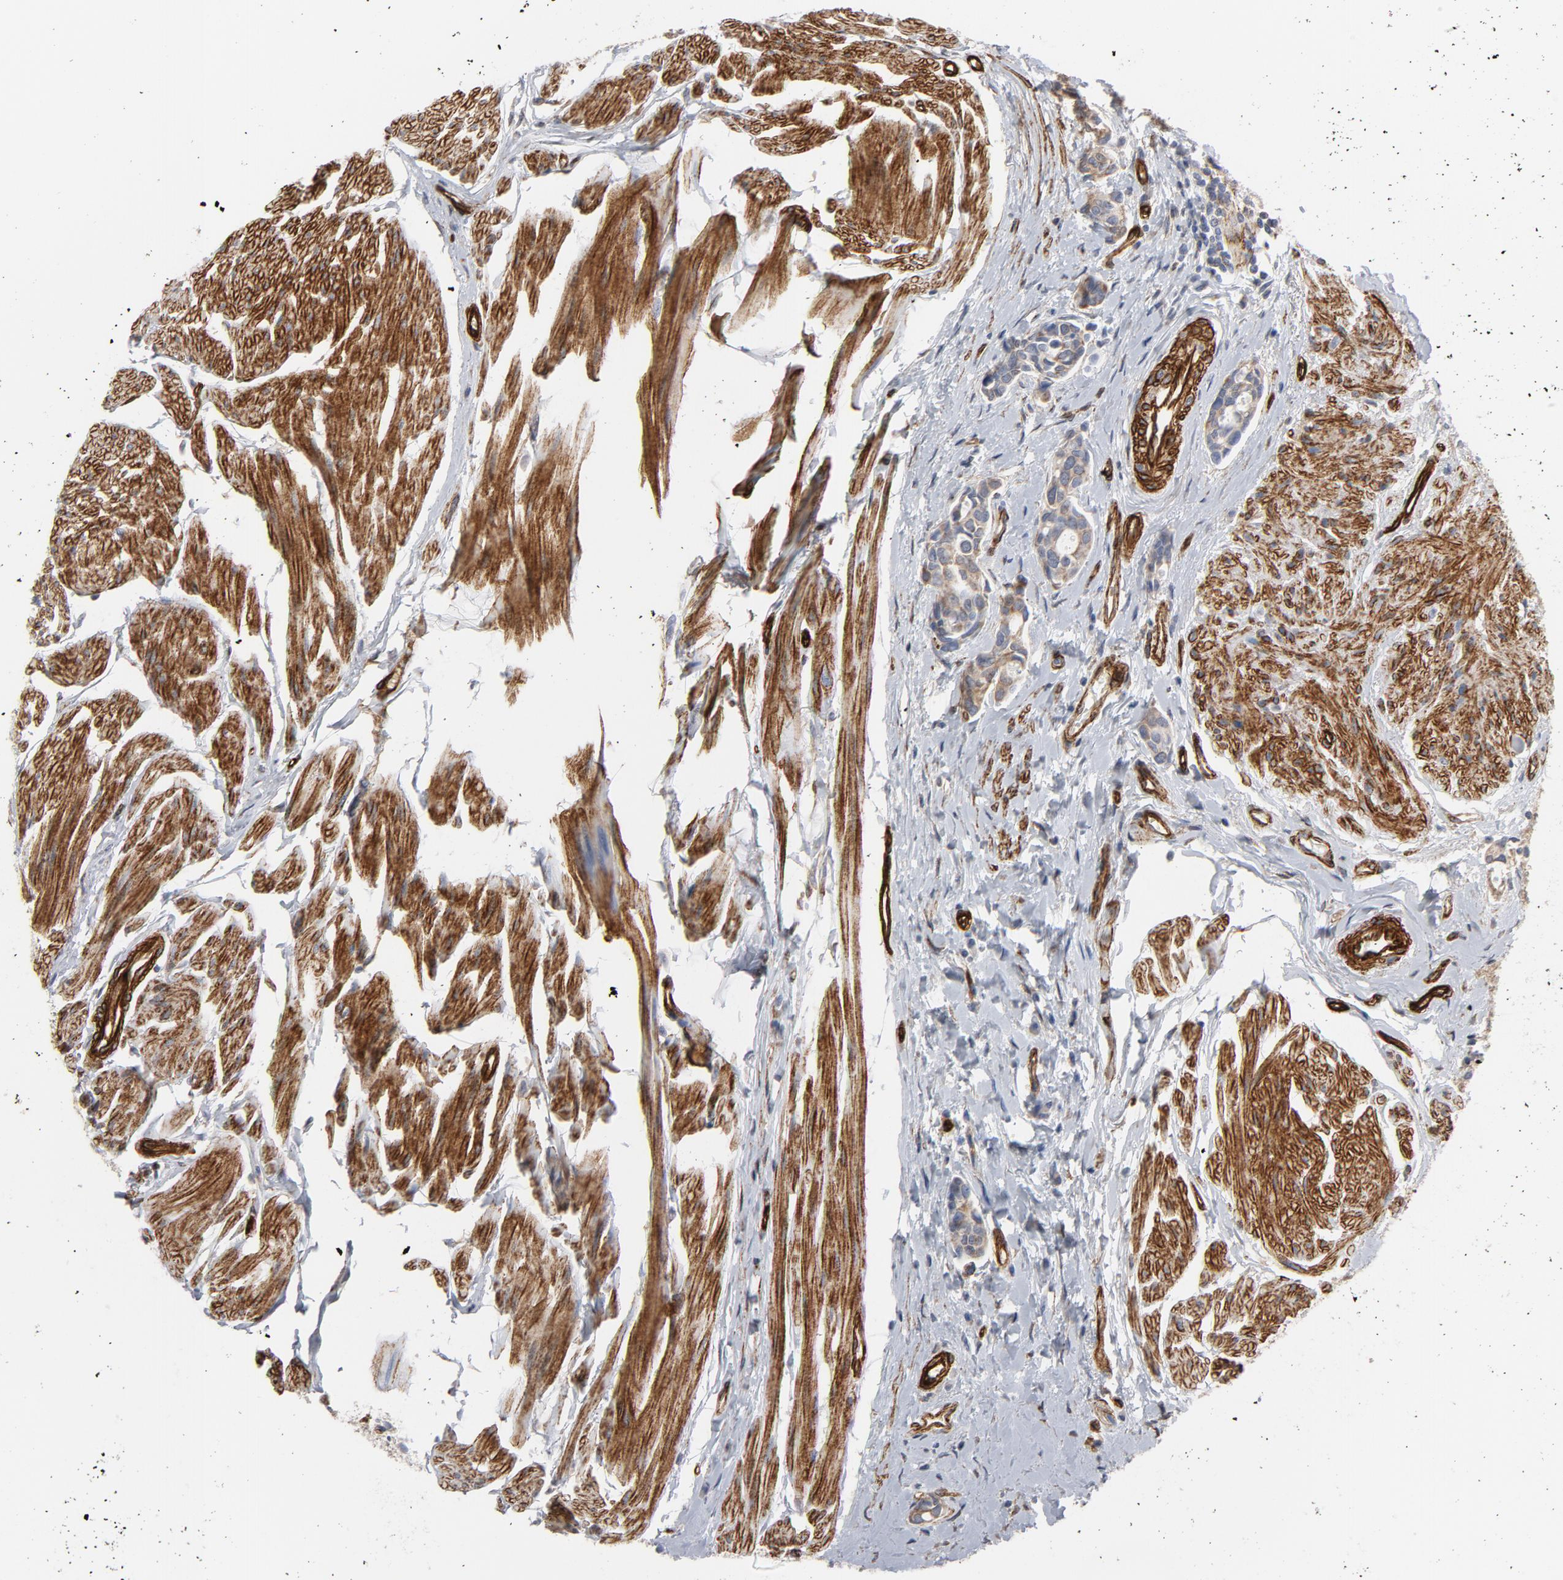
{"staining": {"intensity": "weak", "quantity": ">75%", "location": "cytoplasmic/membranous"}, "tissue": "urothelial cancer", "cell_type": "Tumor cells", "image_type": "cancer", "snomed": [{"axis": "morphology", "description": "Urothelial carcinoma, High grade"}, {"axis": "topography", "description": "Urinary bladder"}], "caption": "Immunohistochemical staining of human high-grade urothelial carcinoma shows low levels of weak cytoplasmic/membranous protein positivity in about >75% of tumor cells. Nuclei are stained in blue.", "gene": "GNG2", "patient": {"sex": "male", "age": 78}}